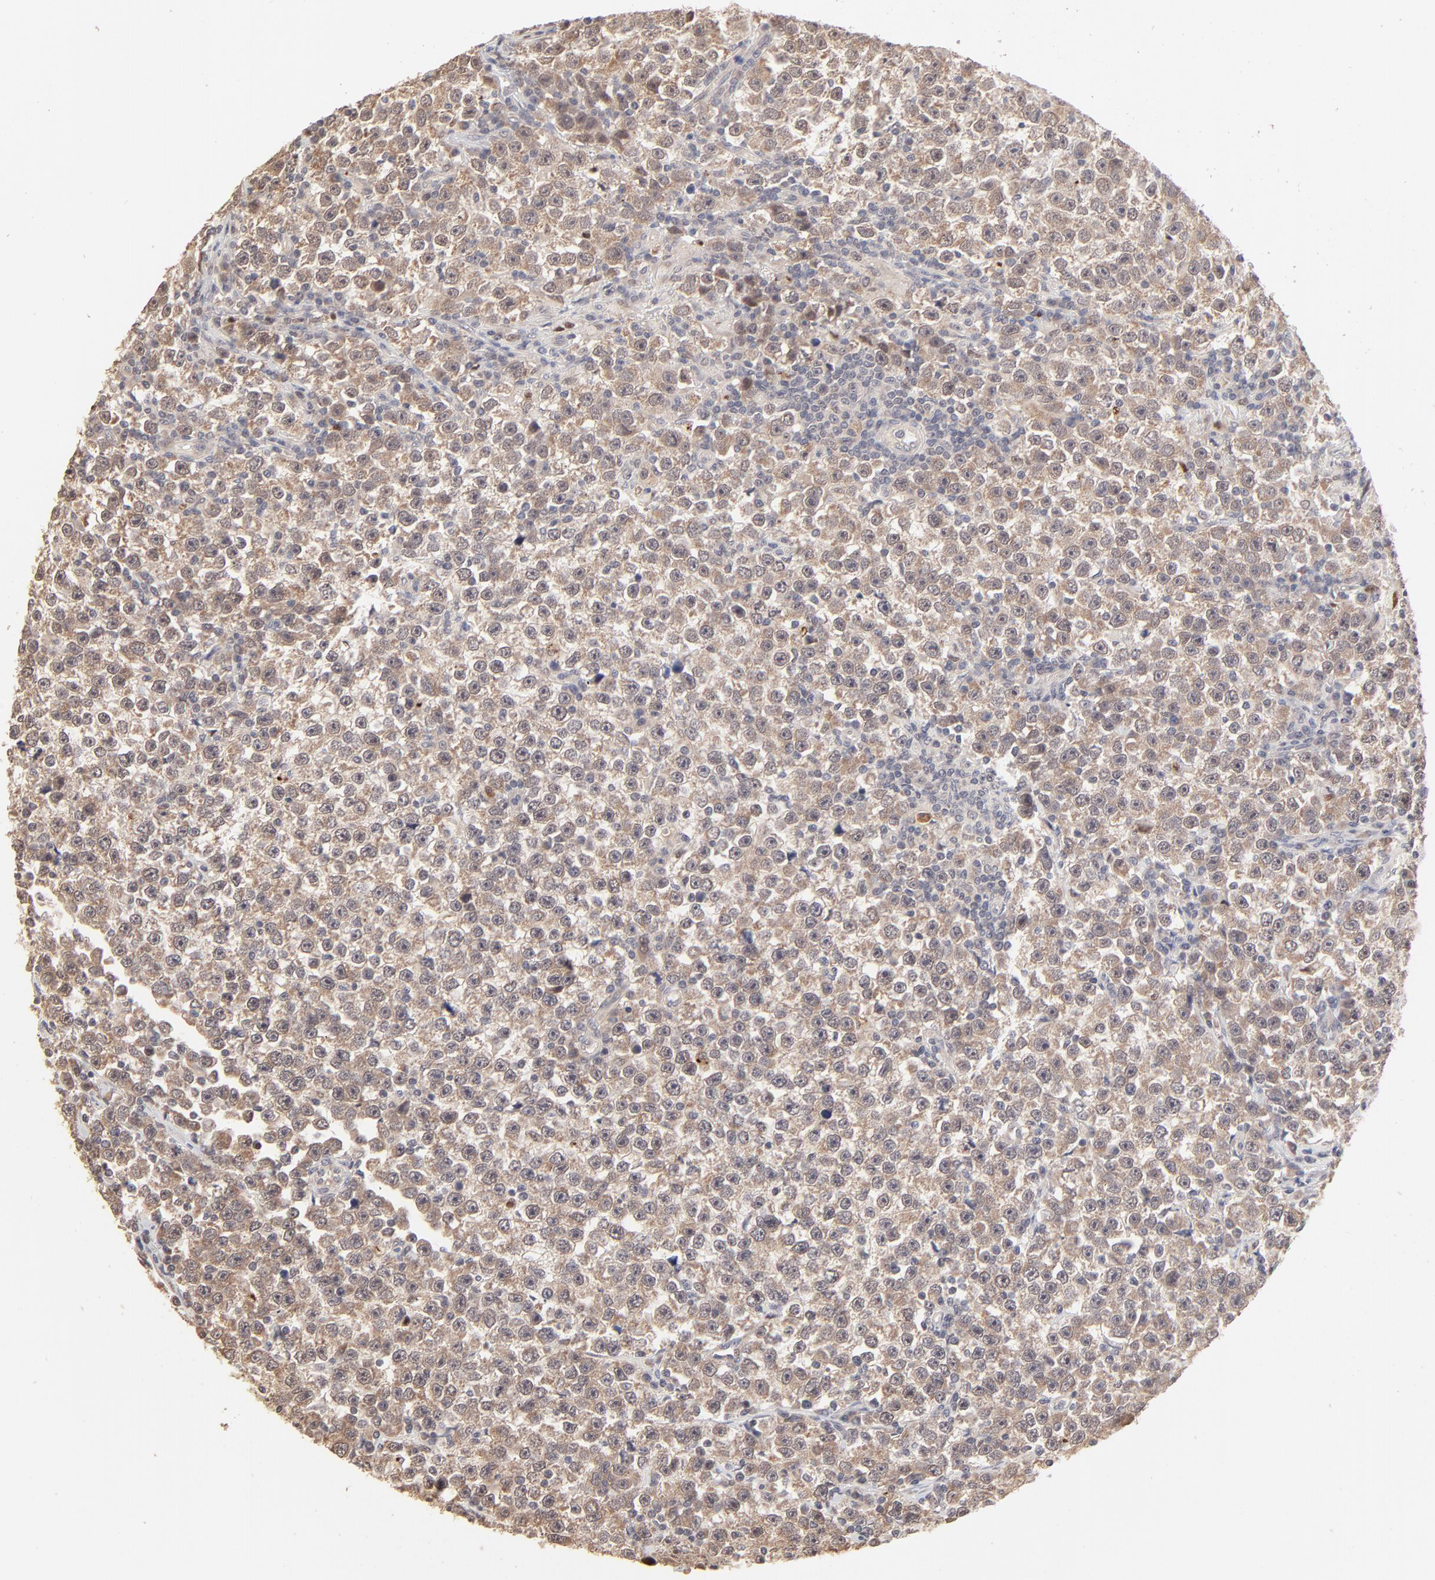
{"staining": {"intensity": "weak", "quantity": ">75%", "location": "cytoplasmic/membranous"}, "tissue": "testis cancer", "cell_type": "Tumor cells", "image_type": "cancer", "snomed": [{"axis": "morphology", "description": "Seminoma, NOS"}, {"axis": "topography", "description": "Testis"}], "caption": "Testis cancer (seminoma) tissue exhibits weak cytoplasmic/membranous expression in about >75% of tumor cells Immunohistochemistry (ihc) stains the protein of interest in brown and the nuclei are stained blue.", "gene": "MSL2", "patient": {"sex": "male", "age": 43}}